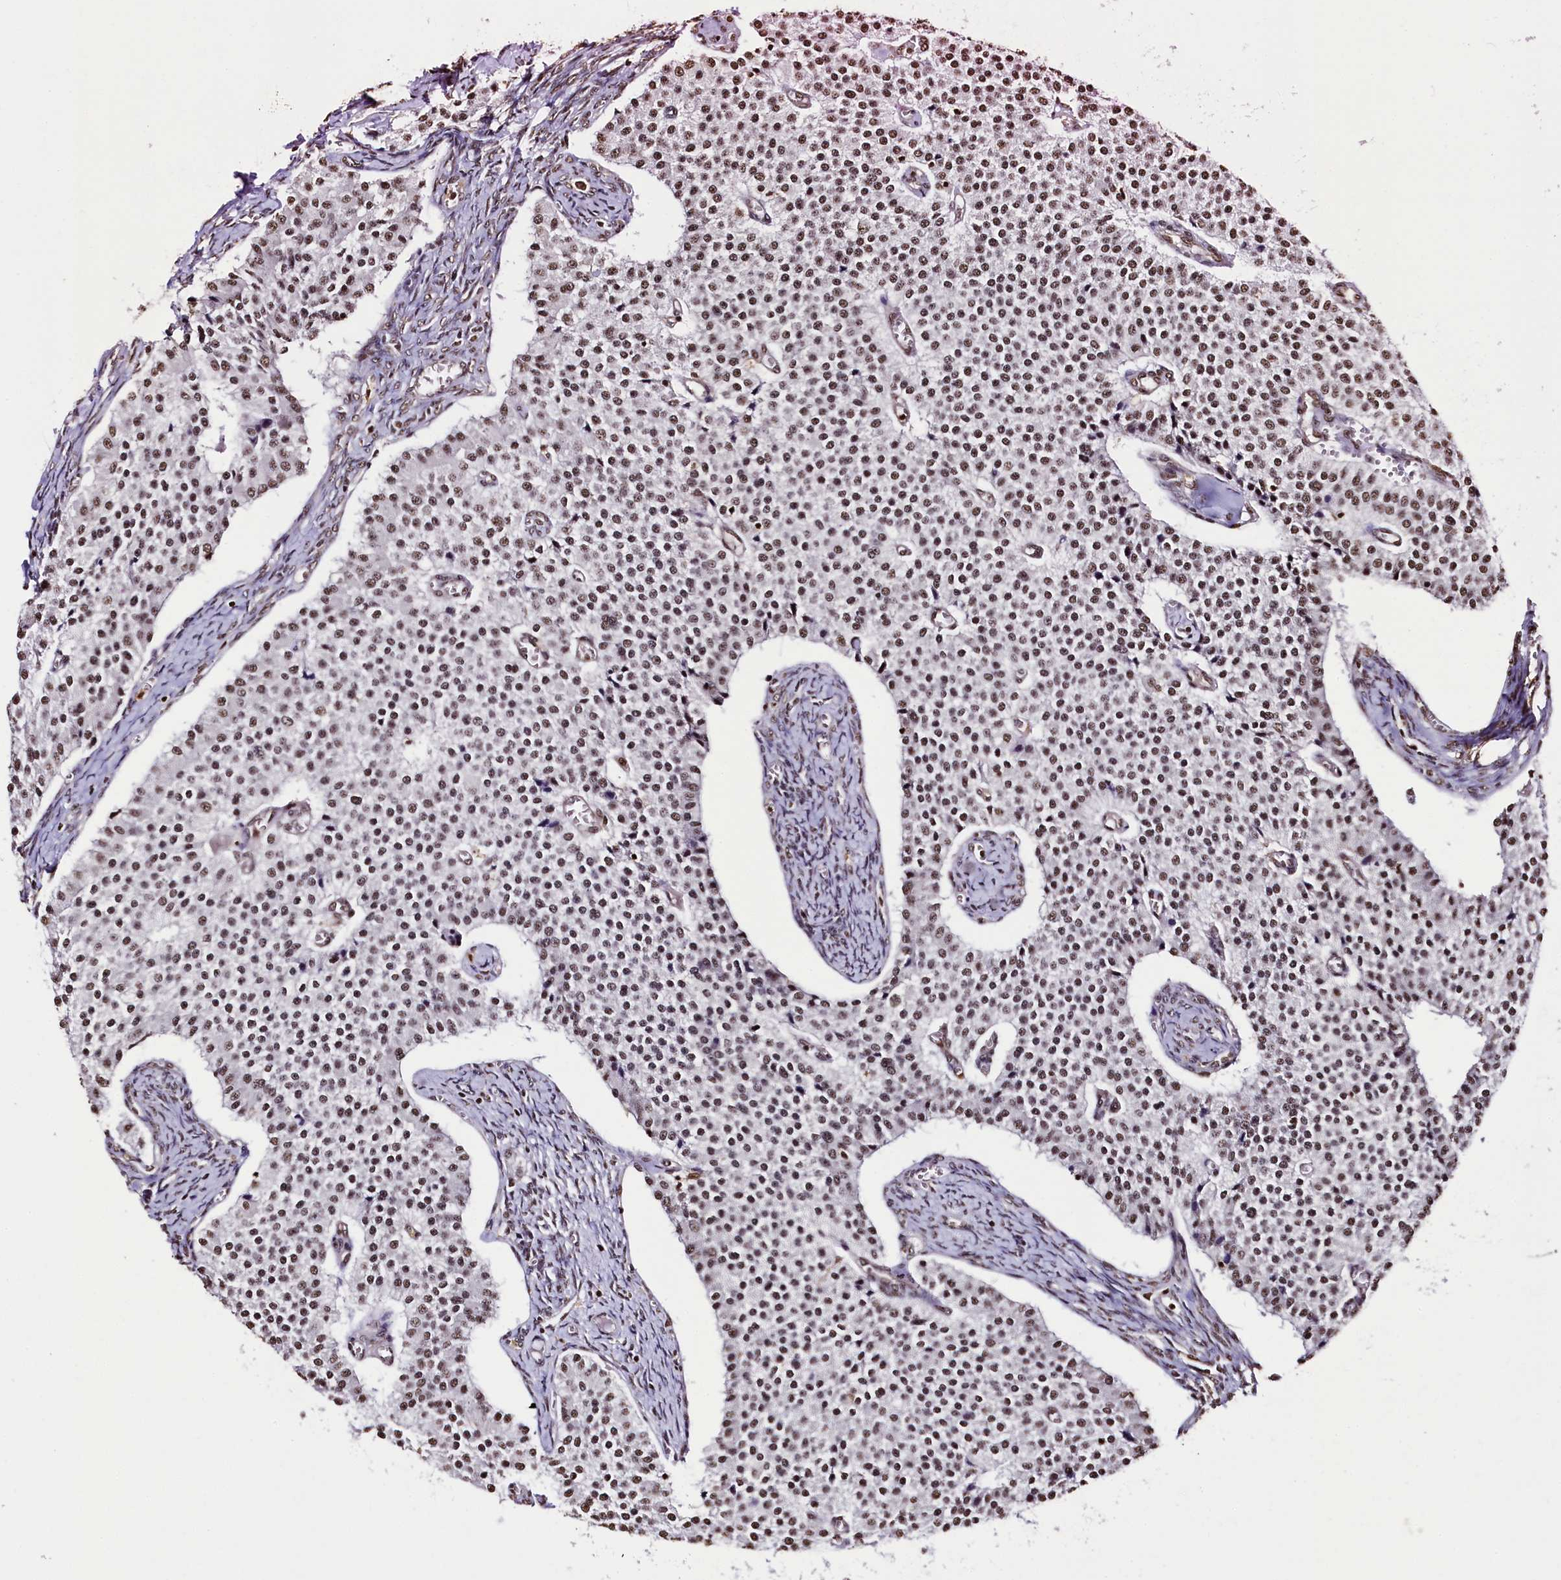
{"staining": {"intensity": "moderate", "quantity": ">75%", "location": "nuclear"}, "tissue": "carcinoid", "cell_type": "Tumor cells", "image_type": "cancer", "snomed": [{"axis": "morphology", "description": "Carcinoid, malignant, NOS"}, {"axis": "topography", "description": "Colon"}], "caption": "Protein staining shows moderate nuclear expression in about >75% of tumor cells in carcinoid.", "gene": "SNRPD2", "patient": {"sex": "female", "age": 52}}